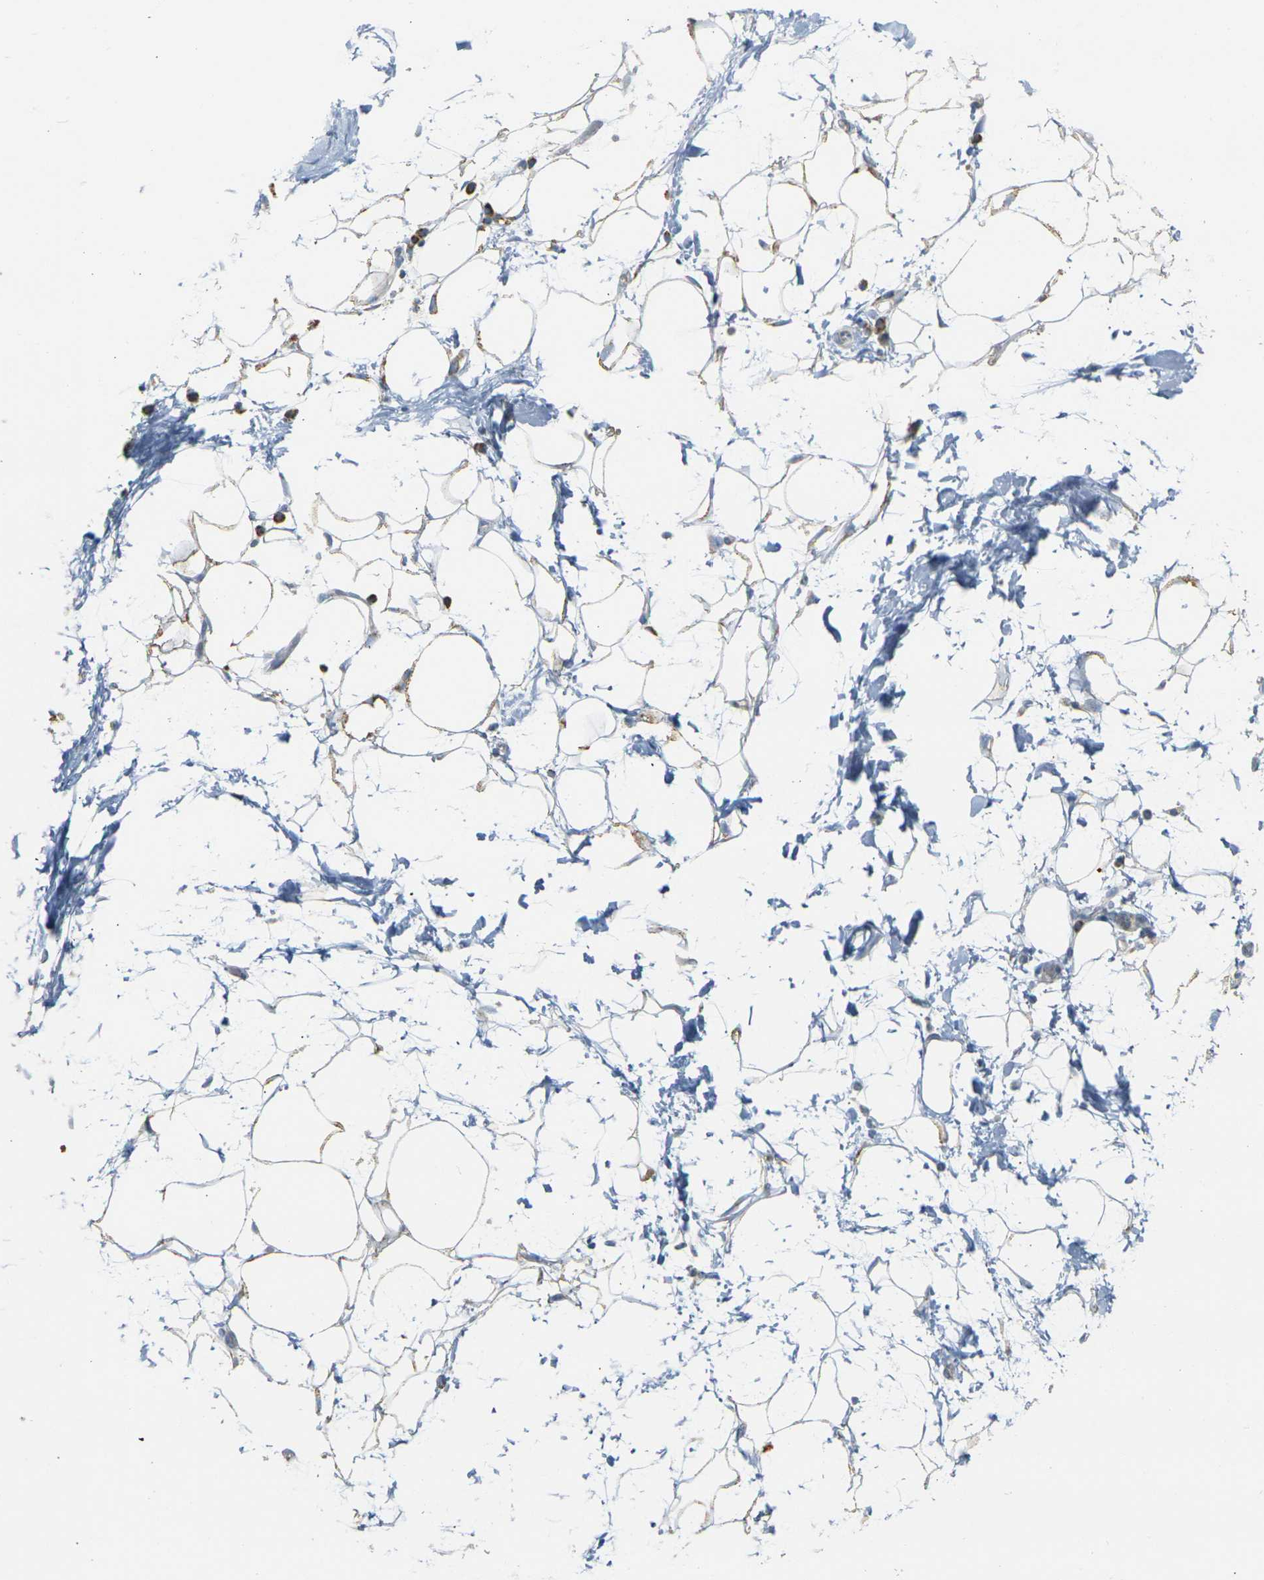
{"staining": {"intensity": "negative", "quantity": "none", "location": "none"}, "tissue": "adipose tissue", "cell_type": "Adipocytes", "image_type": "normal", "snomed": [{"axis": "morphology", "description": "Normal tissue, NOS"}, {"axis": "topography", "description": "Soft tissue"}], "caption": "This is an immunohistochemistry photomicrograph of unremarkable adipose tissue. There is no staining in adipocytes.", "gene": "PARD6B", "patient": {"sex": "male", "age": 72}}